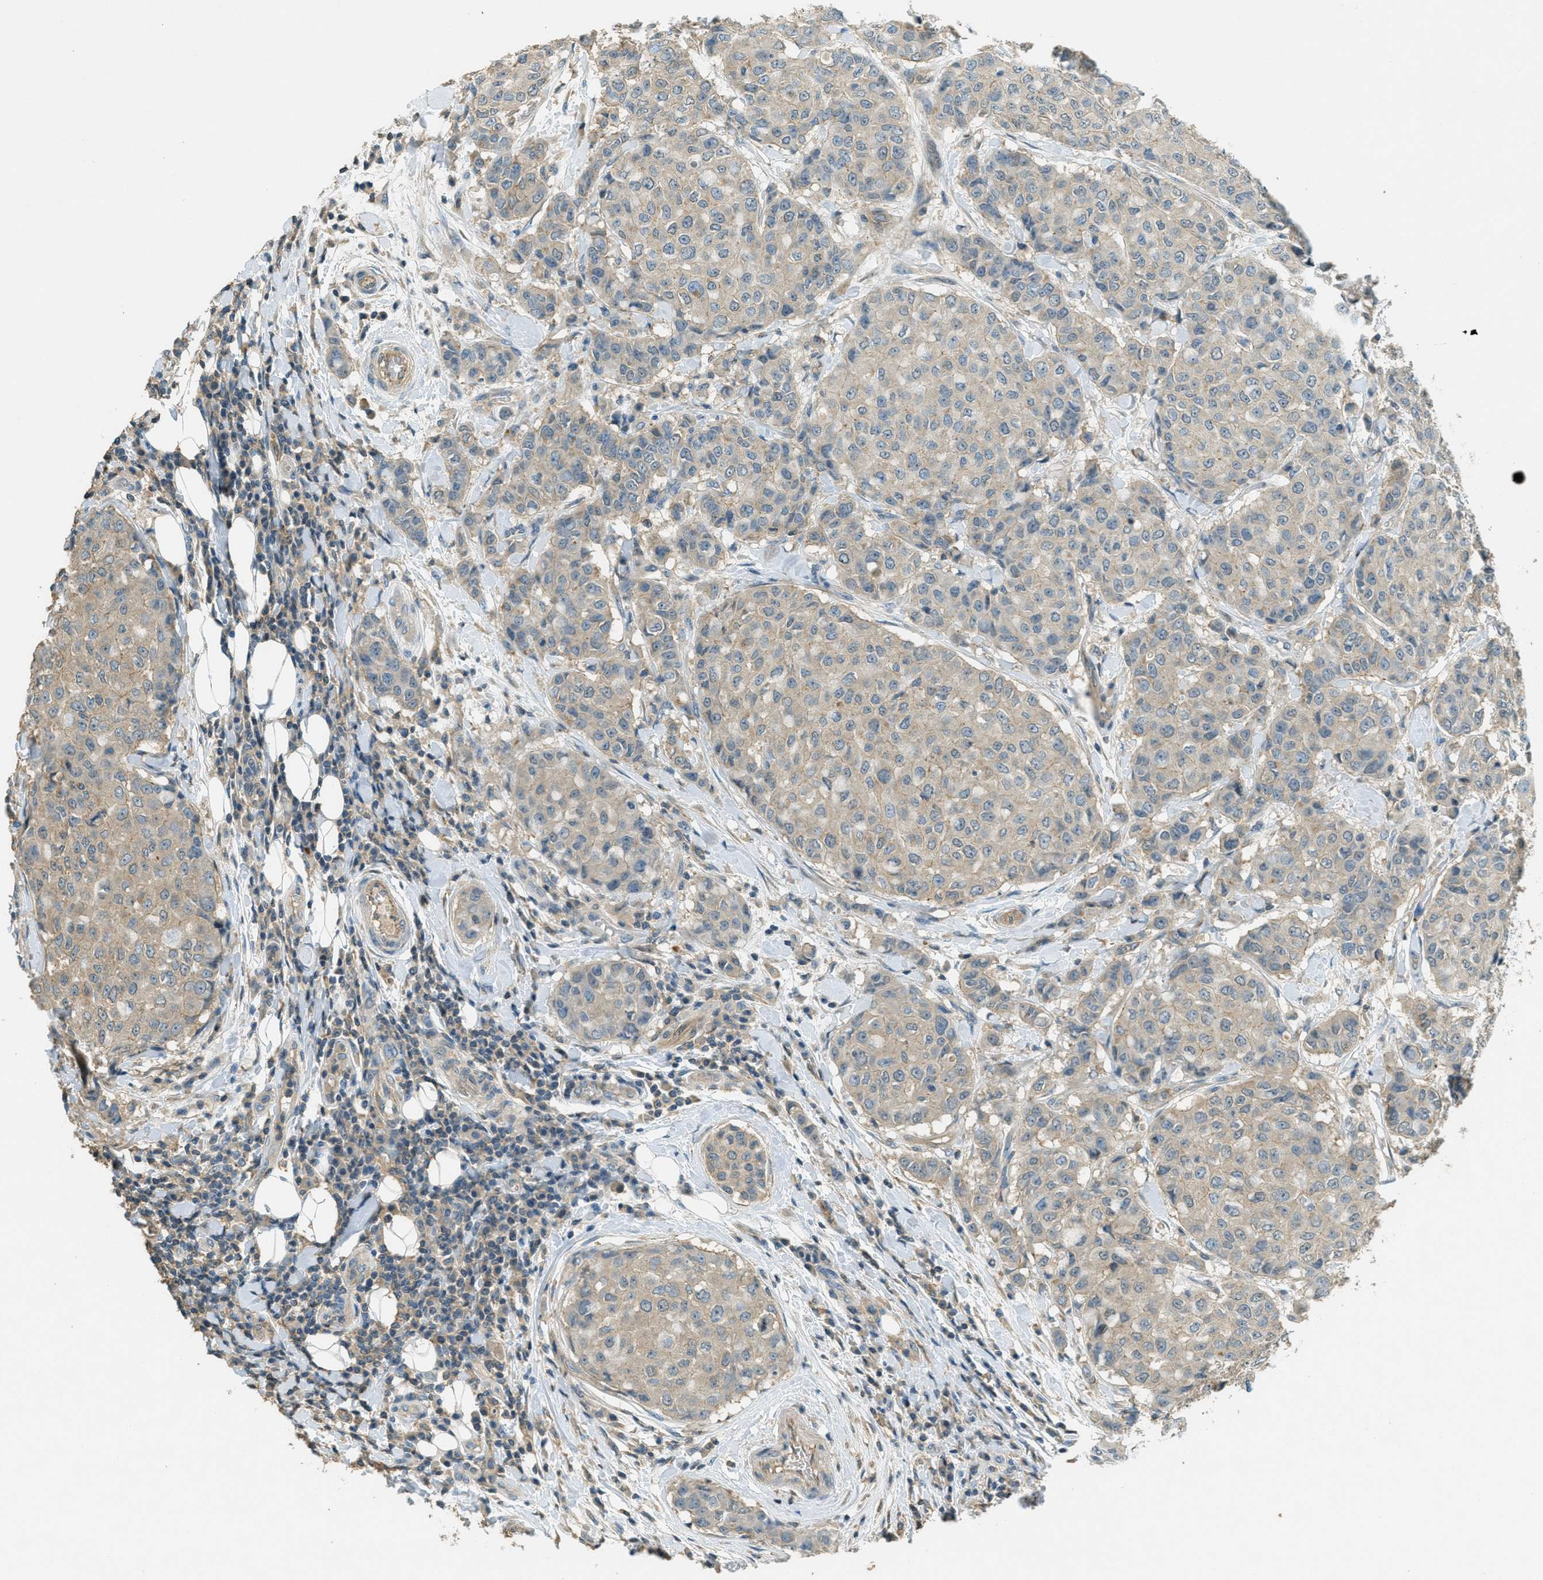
{"staining": {"intensity": "weak", "quantity": ">75%", "location": "cytoplasmic/membranous"}, "tissue": "breast cancer", "cell_type": "Tumor cells", "image_type": "cancer", "snomed": [{"axis": "morphology", "description": "Duct carcinoma"}, {"axis": "topography", "description": "Breast"}], "caption": "Immunohistochemical staining of human breast cancer (infiltrating ductal carcinoma) exhibits weak cytoplasmic/membranous protein positivity in approximately >75% of tumor cells. The protein is stained brown, and the nuclei are stained in blue (DAB IHC with brightfield microscopy, high magnification).", "gene": "NUDT4", "patient": {"sex": "female", "age": 27}}